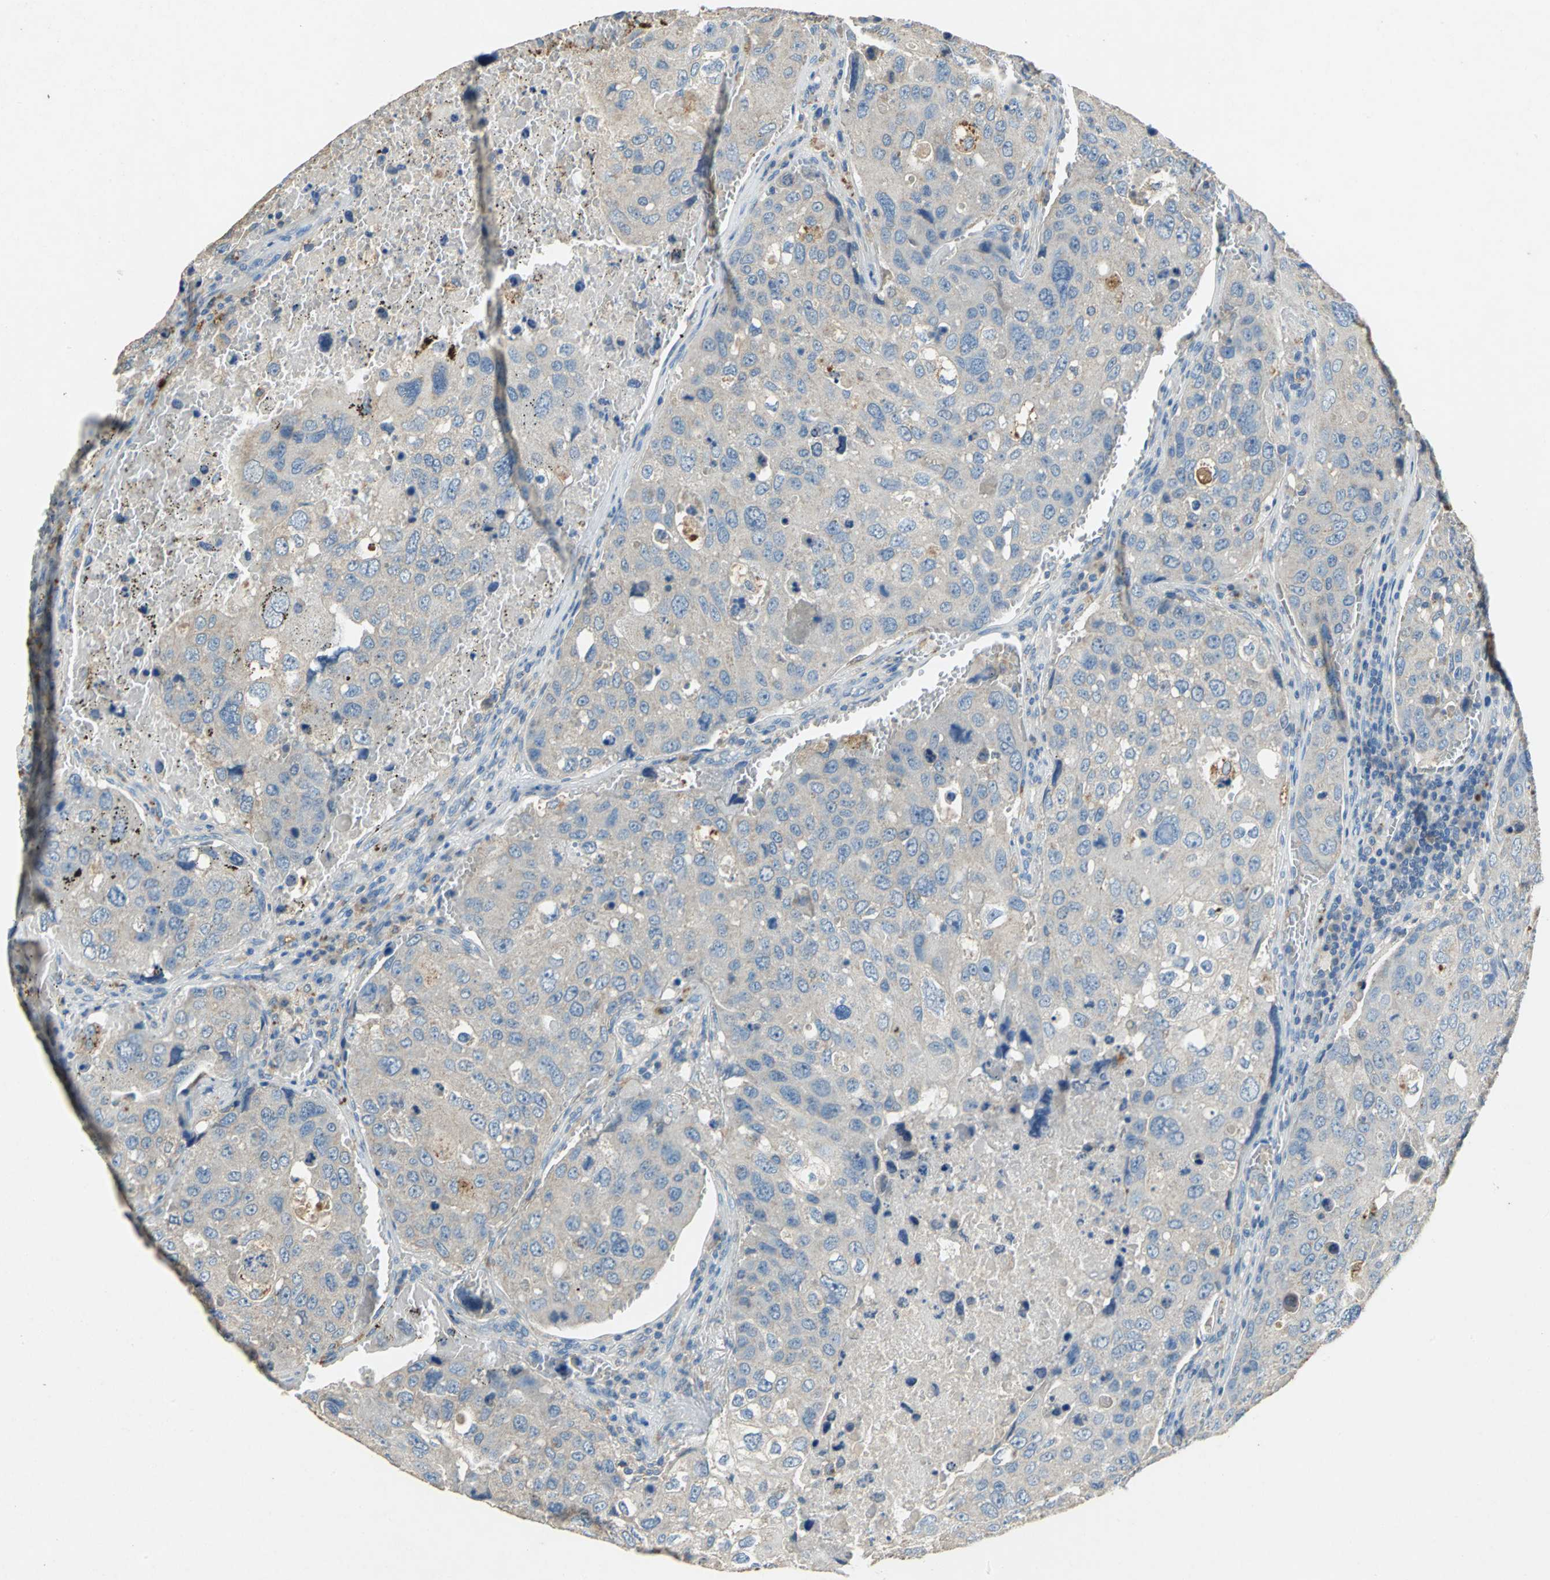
{"staining": {"intensity": "weak", "quantity": ">75%", "location": "cytoplasmic/membranous"}, "tissue": "urothelial cancer", "cell_type": "Tumor cells", "image_type": "cancer", "snomed": [{"axis": "morphology", "description": "Urothelial carcinoma, High grade"}, {"axis": "topography", "description": "Lymph node"}, {"axis": "topography", "description": "Urinary bladder"}], "caption": "Urothelial carcinoma (high-grade) stained for a protein demonstrates weak cytoplasmic/membranous positivity in tumor cells. Nuclei are stained in blue.", "gene": "ADAMTS5", "patient": {"sex": "male", "age": 51}}